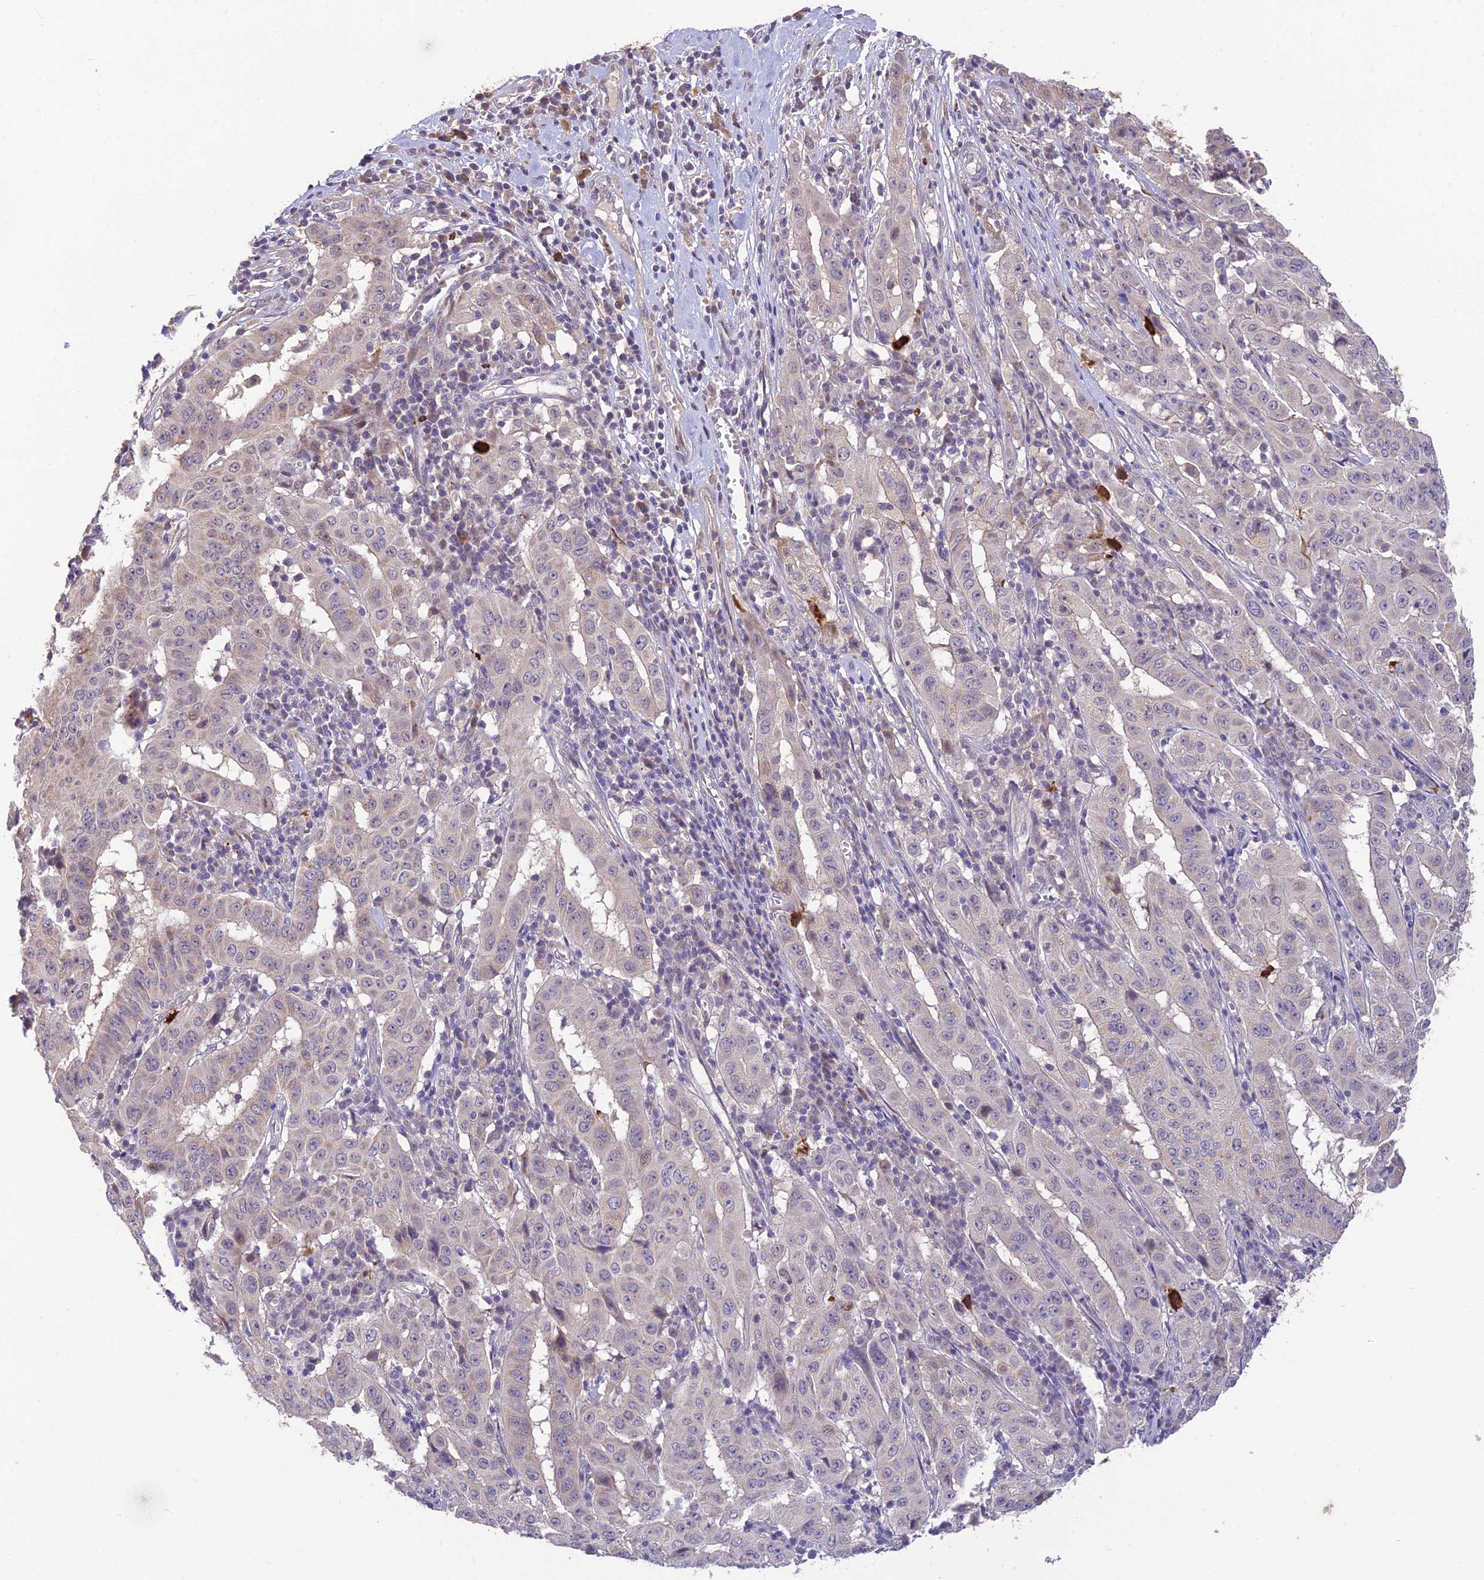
{"staining": {"intensity": "weak", "quantity": "<25%", "location": "cytoplasmic/membranous"}, "tissue": "pancreatic cancer", "cell_type": "Tumor cells", "image_type": "cancer", "snomed": [{"axis": "morphology", "description": "Adenocarcinoma, NOS"}, {"axis": "topography", "description": "Pancreas"}], "caption": "Immunohistochemistry (IHC) of pancreatic cancer (adenocarcinoma) demonstrates no staining in tumor cells. (IHC, brightfield microscopy, high magnification).", "gene": "ASPDH", "patient": {"sex": "male", "age": 63}}